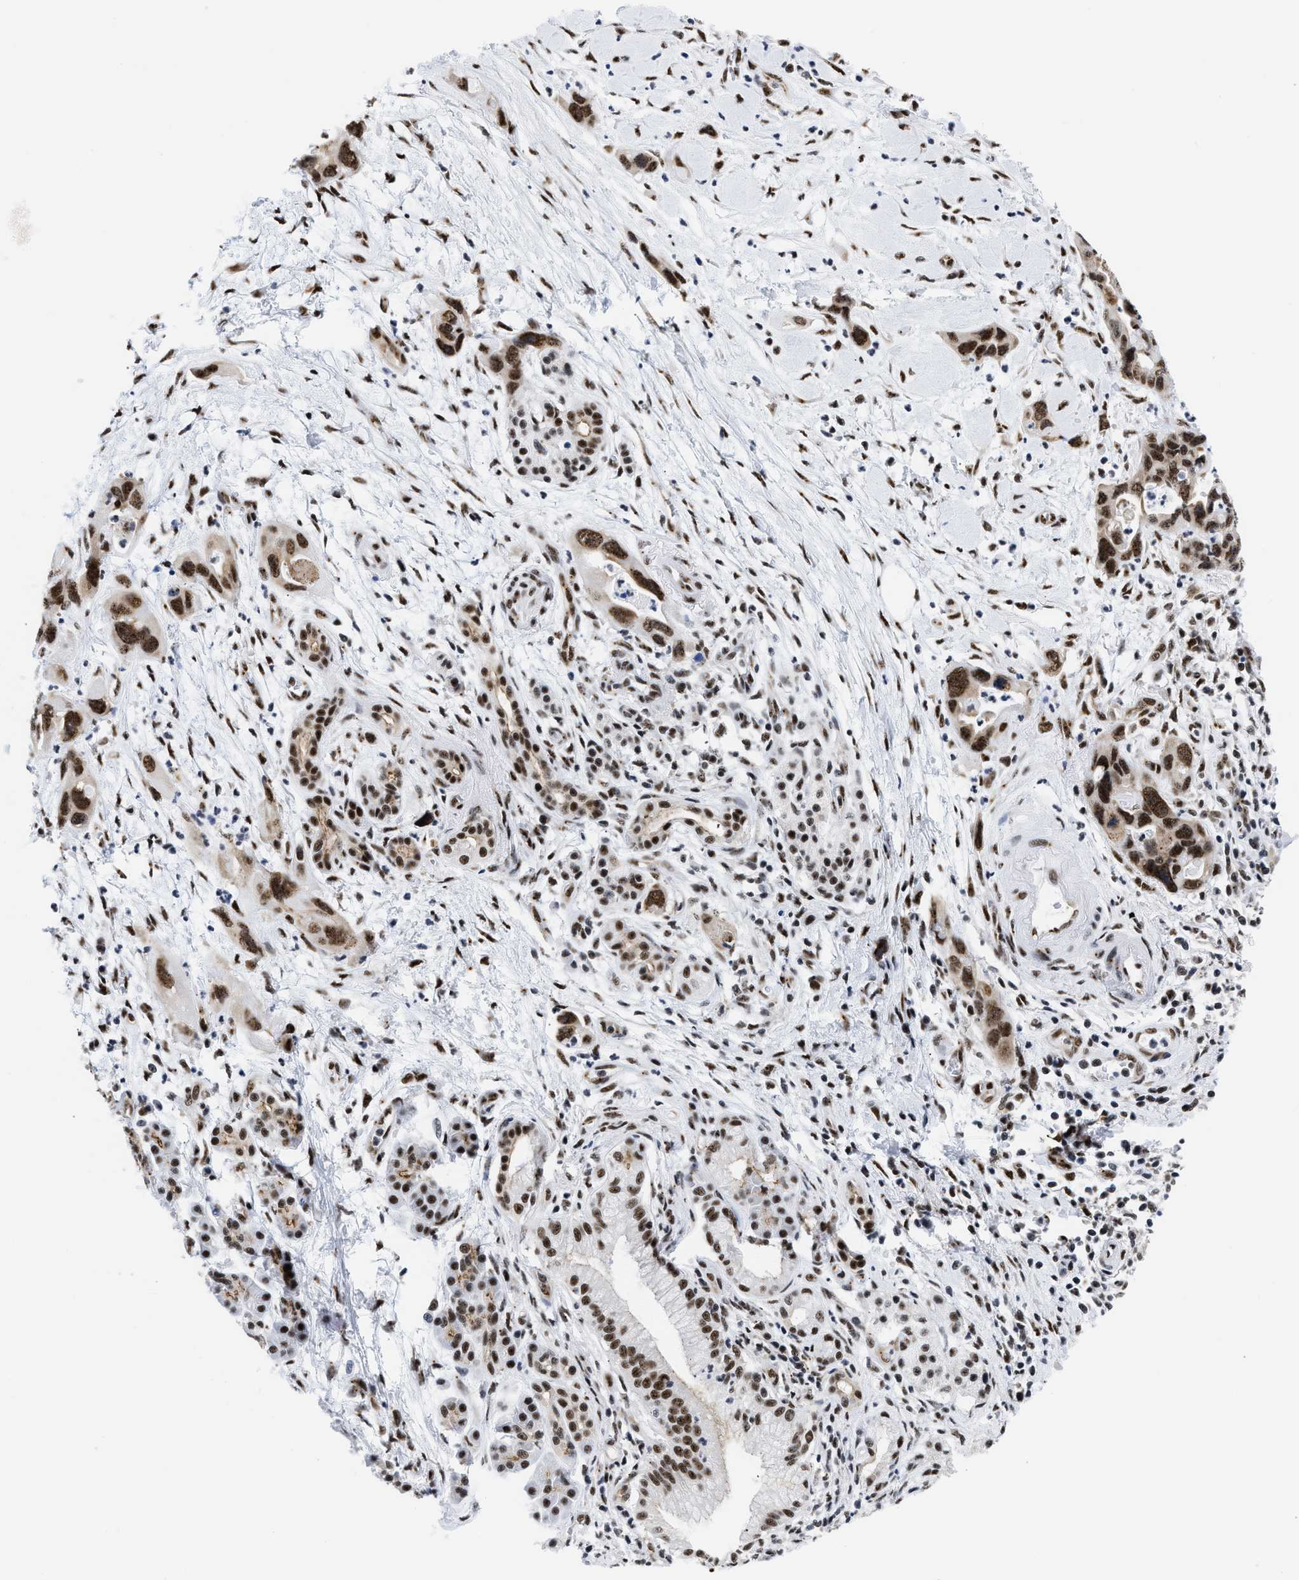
{"staining": {"intensity": "strong", "quantity": ">75%", "location": "nuclear"}, "tissue": "pancreatic cancer", "cell_type": "Tumor cells", "image_type": "cancer", "snomed": [{"axis": "morphology", "description": "Adenocarcinoma, NOS"}, {"axis": "topography", "description": "Pancreas"}], "caption": "This is an image of IHC staining of pancreatic cancer, which shows strong expression in the nuclear of tumor cells.", "gene": "RBM8A", "patient": {"sex": "female", "age": 70}}